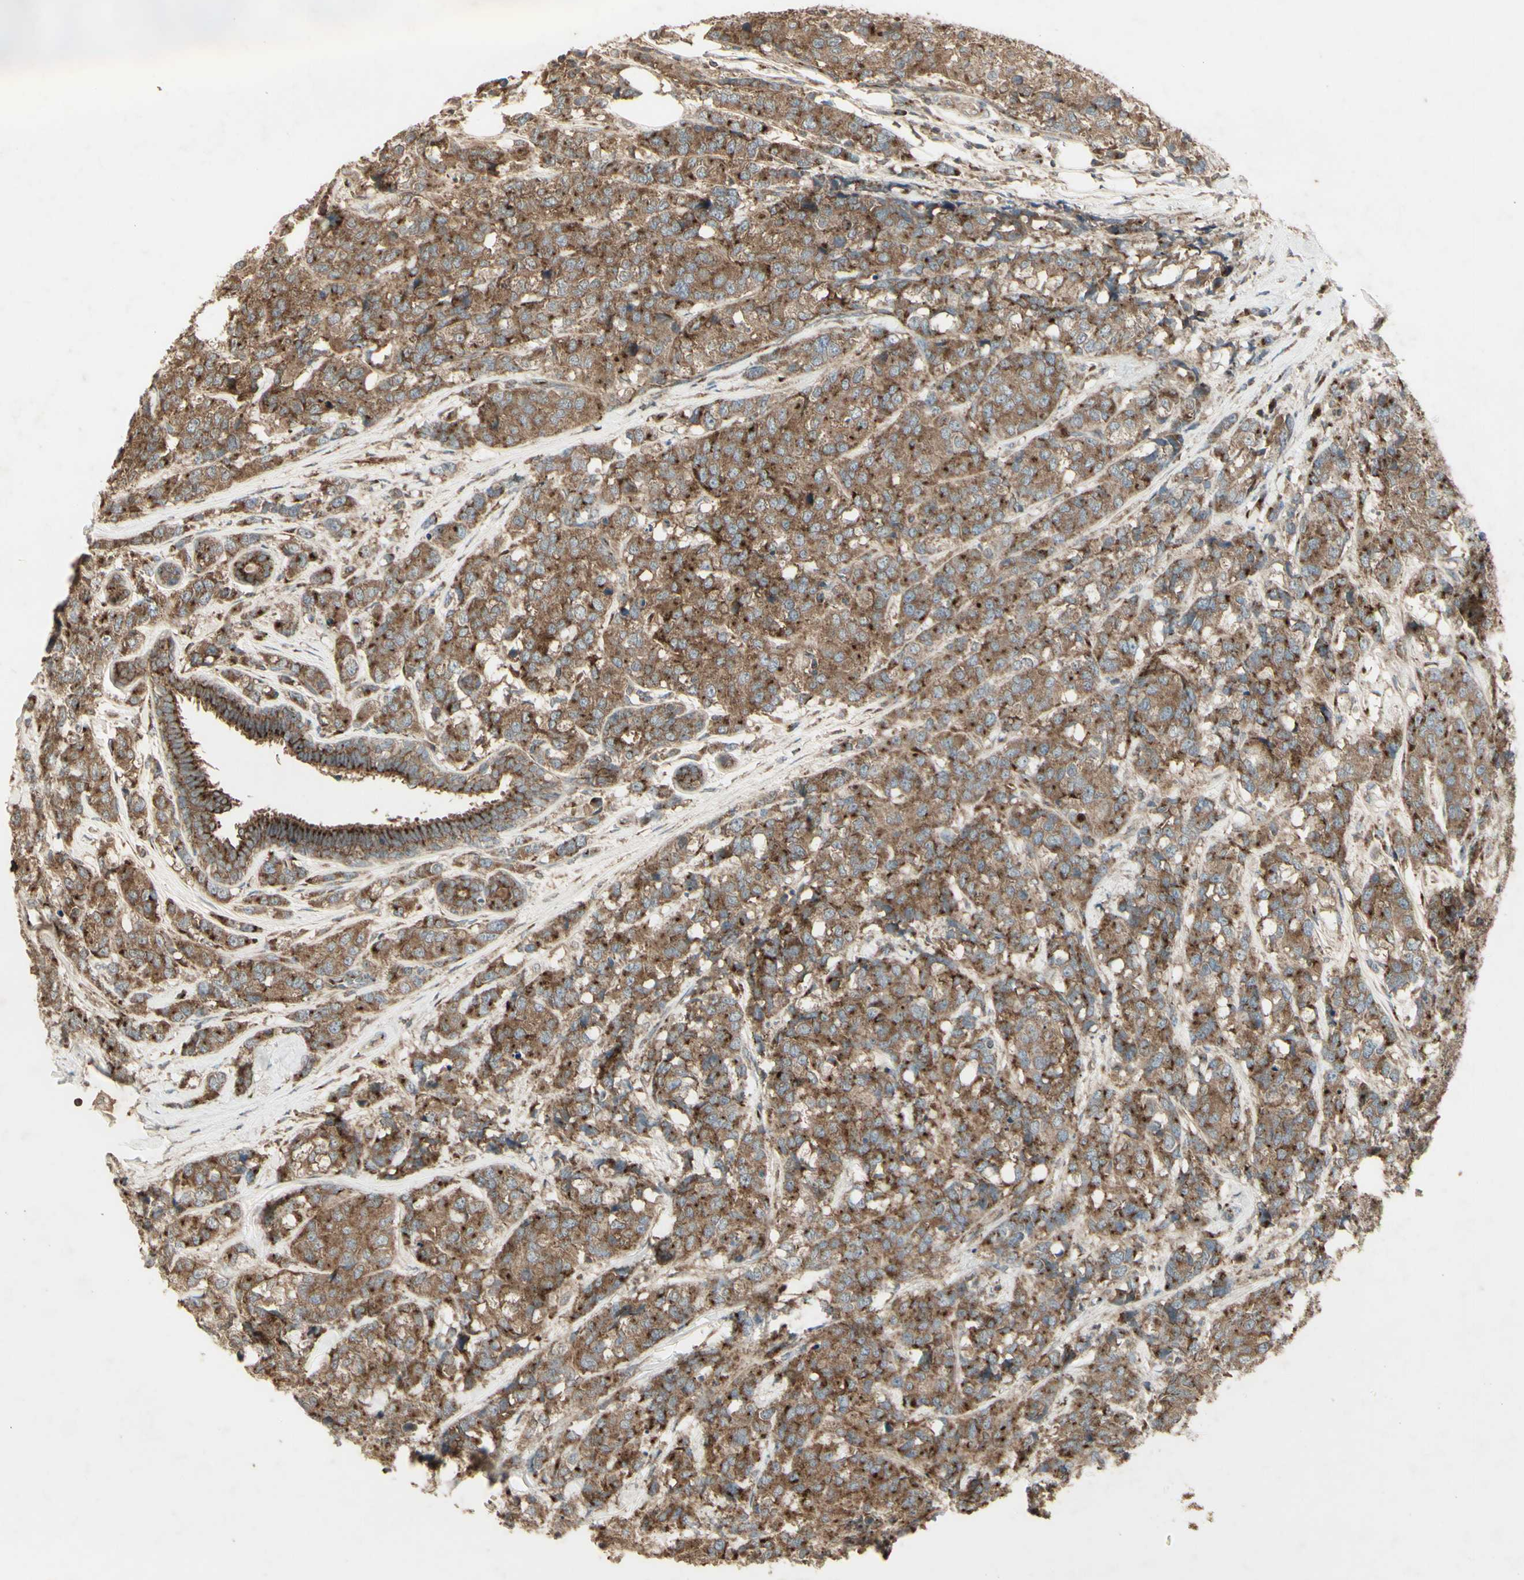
{"staining": {"intensity": "moderate", "quantity": ">75%", "location": "cytoplasmic/membranous"}, "tissue": "breast cancer", "cell_type": "Tumor cells", "image_type": "cancer", "snomed": [{"axis": "morphology", "description": "Lobular carcinoma"}, {"axis": "topography", "description": "Breast"}], "caption": "Immunohistochemistry (DAB) staining of human lobular carcinoma (breast) exhibits moderate cytoplasmic/membranous protein expression in about >75% of tumor cells.", "gene": "AP1G1", "patient": {"sex": "female", "age": 59}}